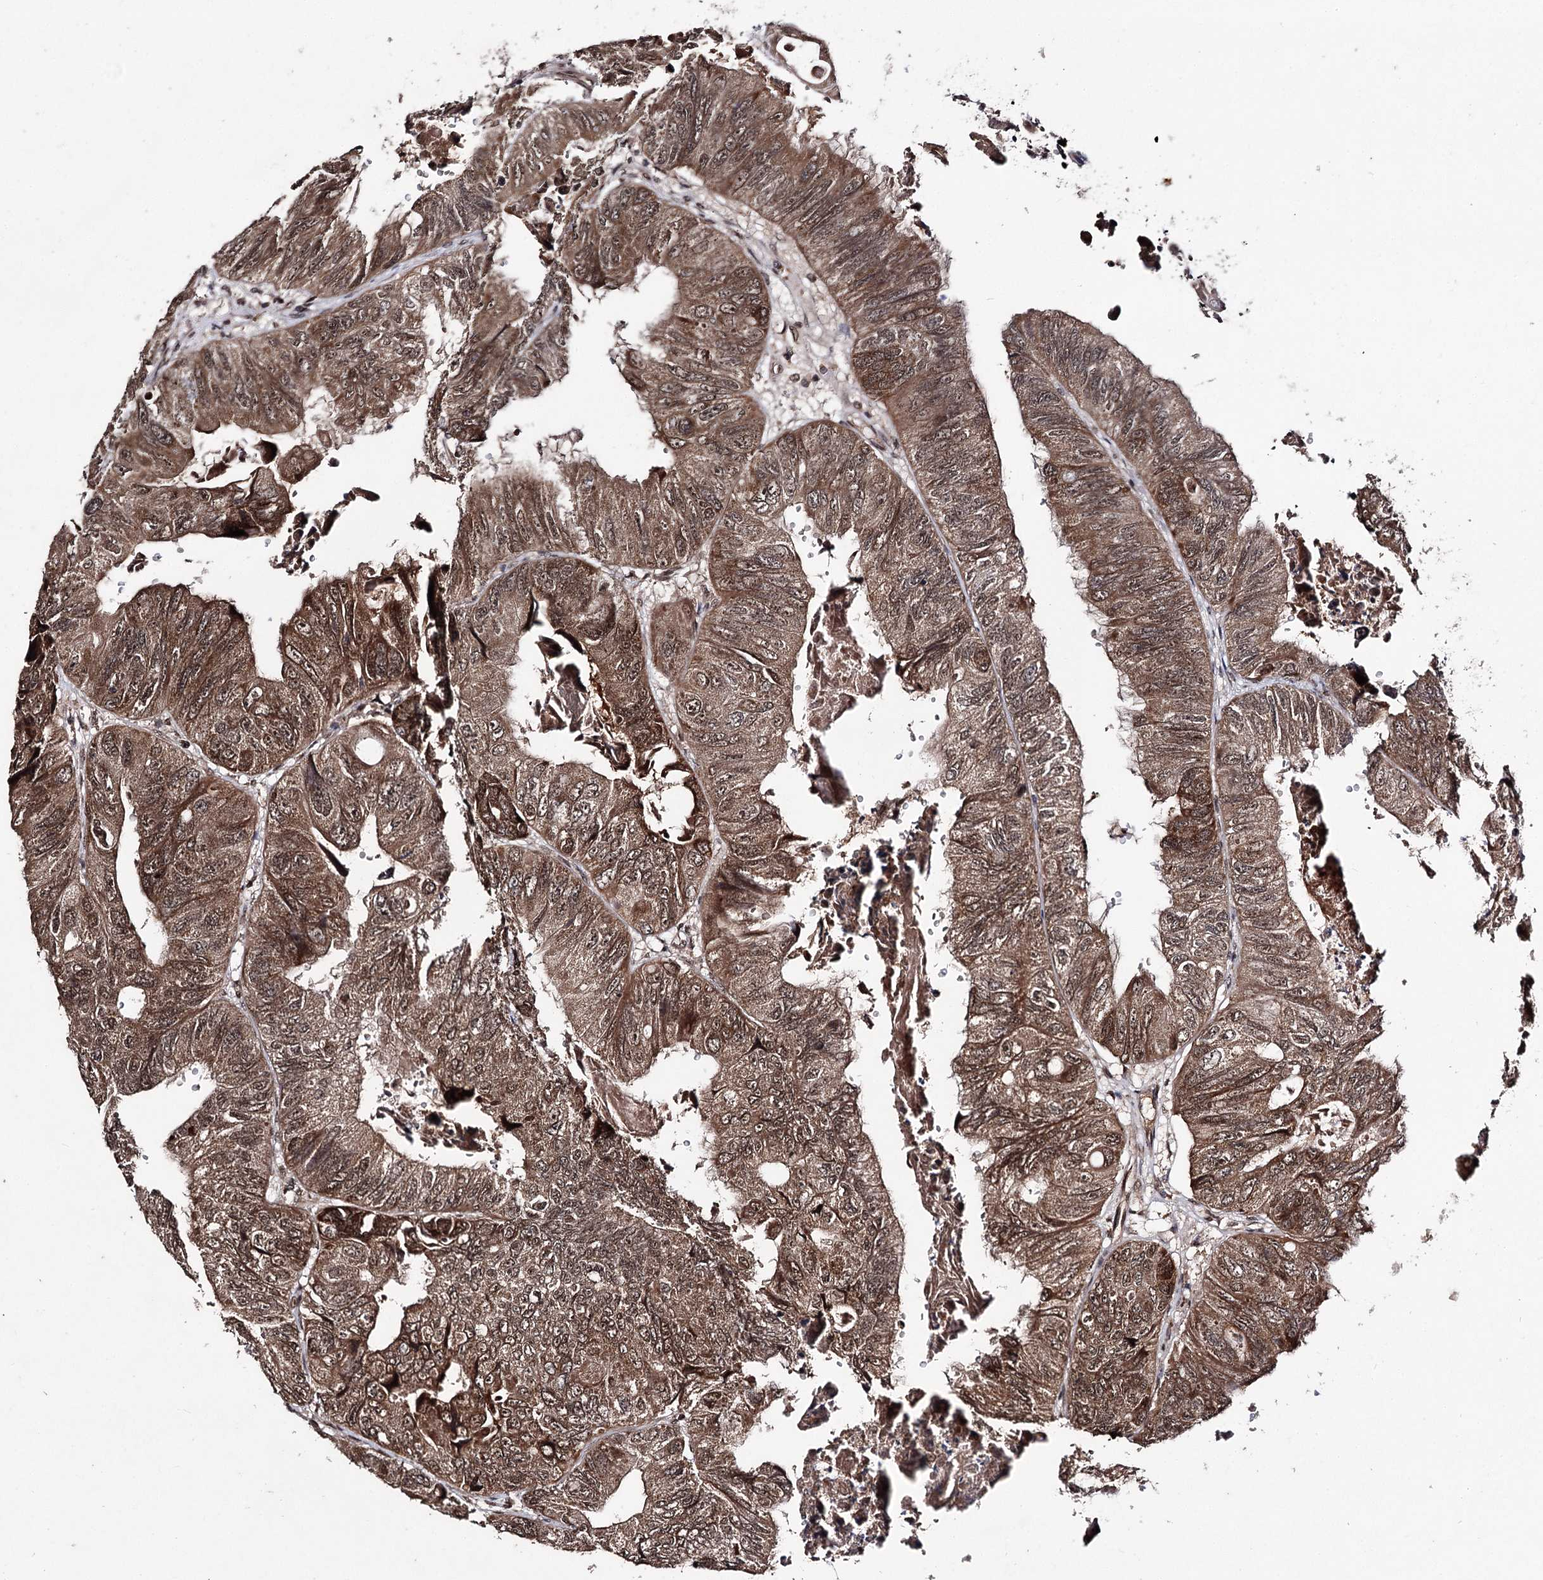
{"staining": {"intensity": "moderate", "quantity": ">75%", "location": "cytoplasmic/membranous,nuclear"}, "tissue": "colorectal cancer", "cell_type": "Tumor cells", "image_type": "cancer", "snomed": [{"axis": "morphology", "description": "Adenocarcinoma, NOS"}, {"axis": "topography", "description": "Rectum"}], "caption": "Protein analysis of colorectal adenocarcinoma tissue reveals moderate cytoplasmic/membranous and nuclear staining in about >75% of tumor cells. (brown staining indicates protein expression, while blue staining denotes nuclei).", "gene": "FAM53B", "patient": {"sex": "male", "age": 63}}